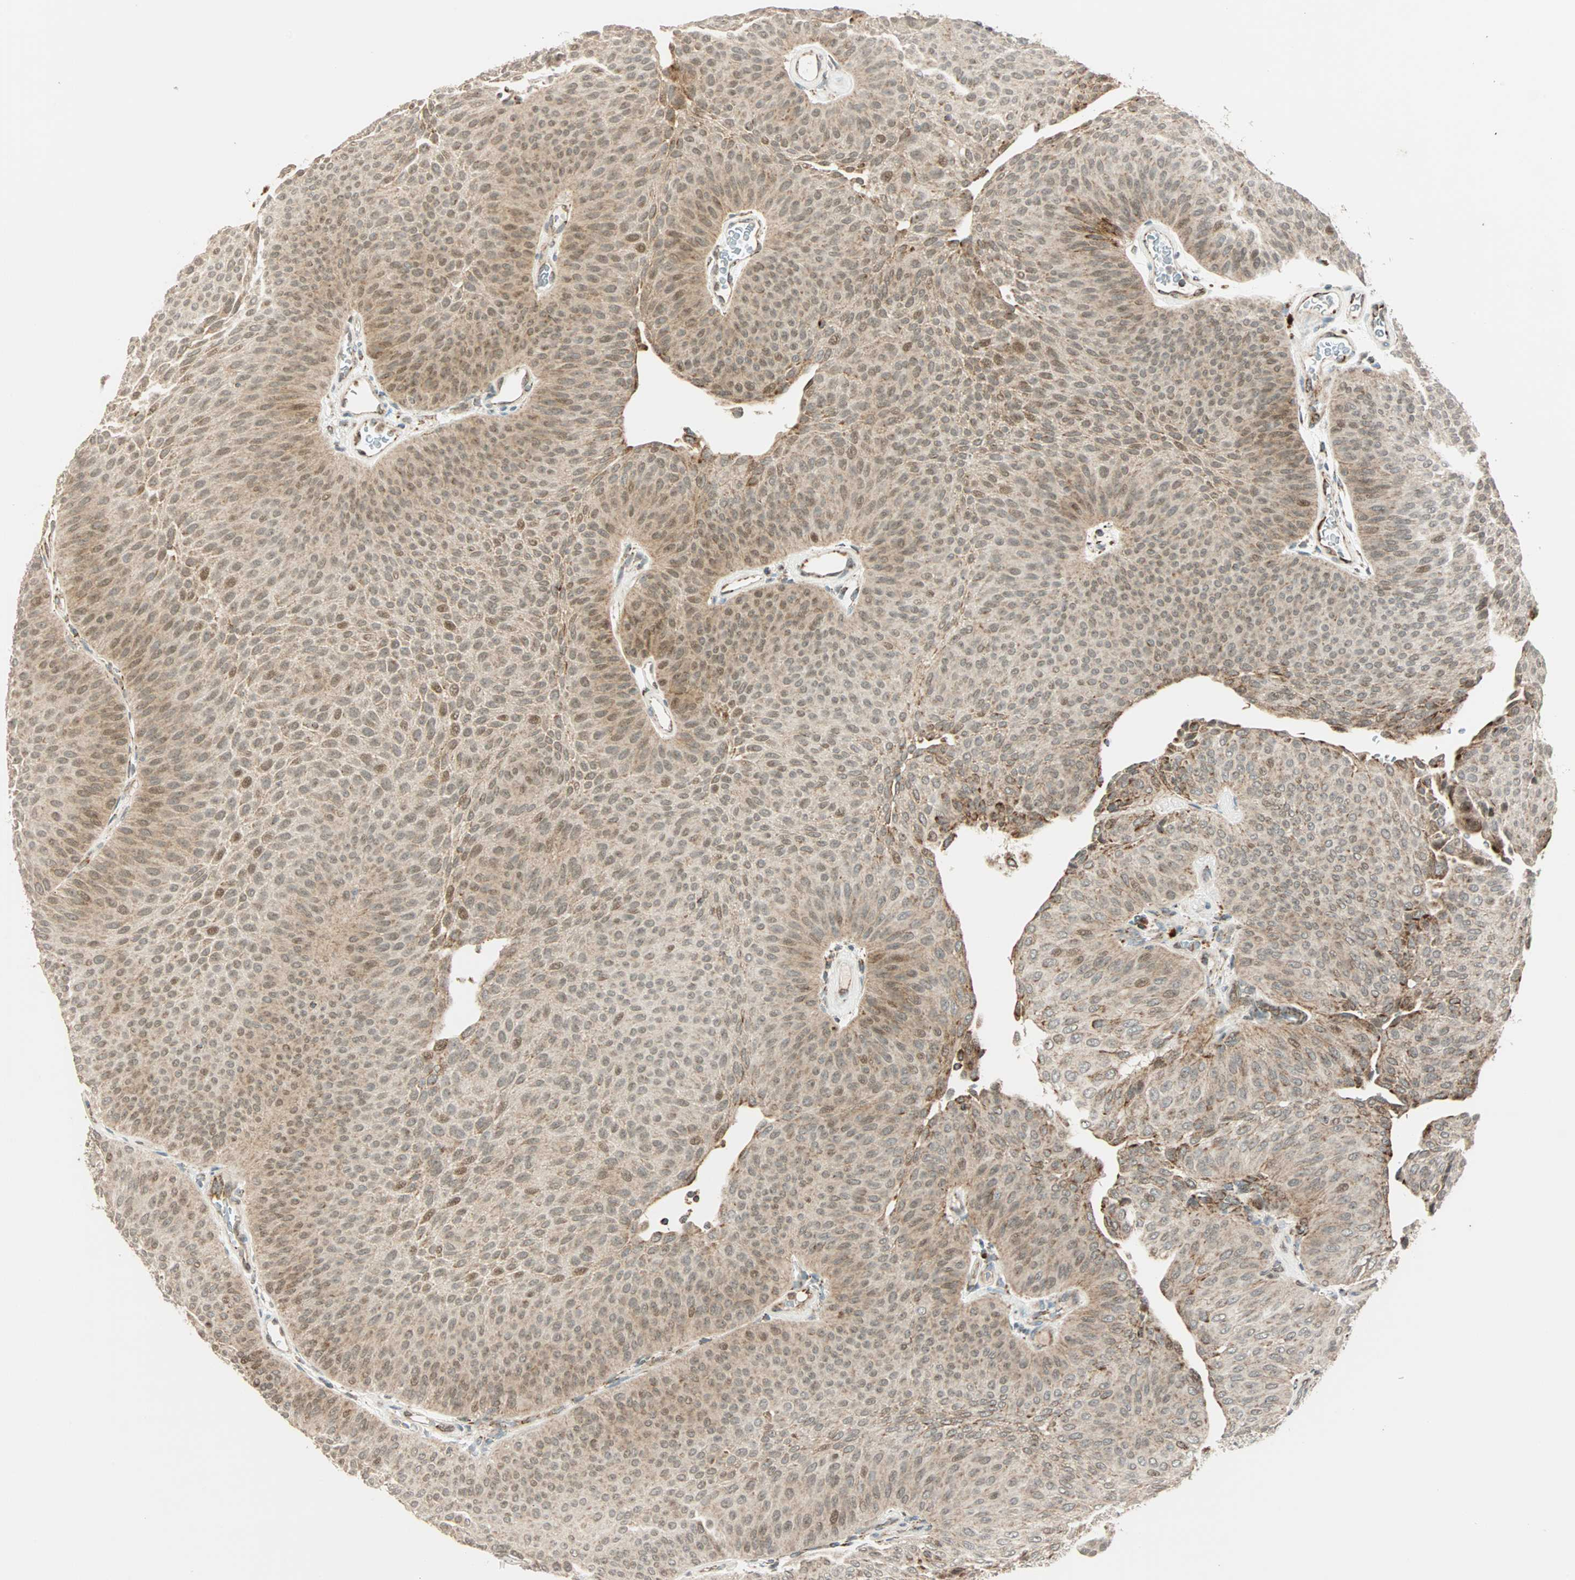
{"staining": {"intensity": "moderate", "quantity": ">75%", "location": "cytoplasmic/membranous"}, "tissue": "urothelial cancer", "cell_type": "Tumor cells", "image_type": "cancer", "snomed": [{"axis": "morphology", "description": "Urothelial carcinoma, Low grade"}, {"axis": "topography", "description": "Urinary bladder"}], "caption": "High-magnification brightfield microscopy of low-grade urothelial carcinoma stained with DAB (brown) and counterstained with hematoxylin (blue). tumor cells exhibit moderate cytoplasmic/membranous expression is appreciated in approximately>75% of cells.", "gene": "SPRY4", "patient": {"sex": "female", "age": 60}}